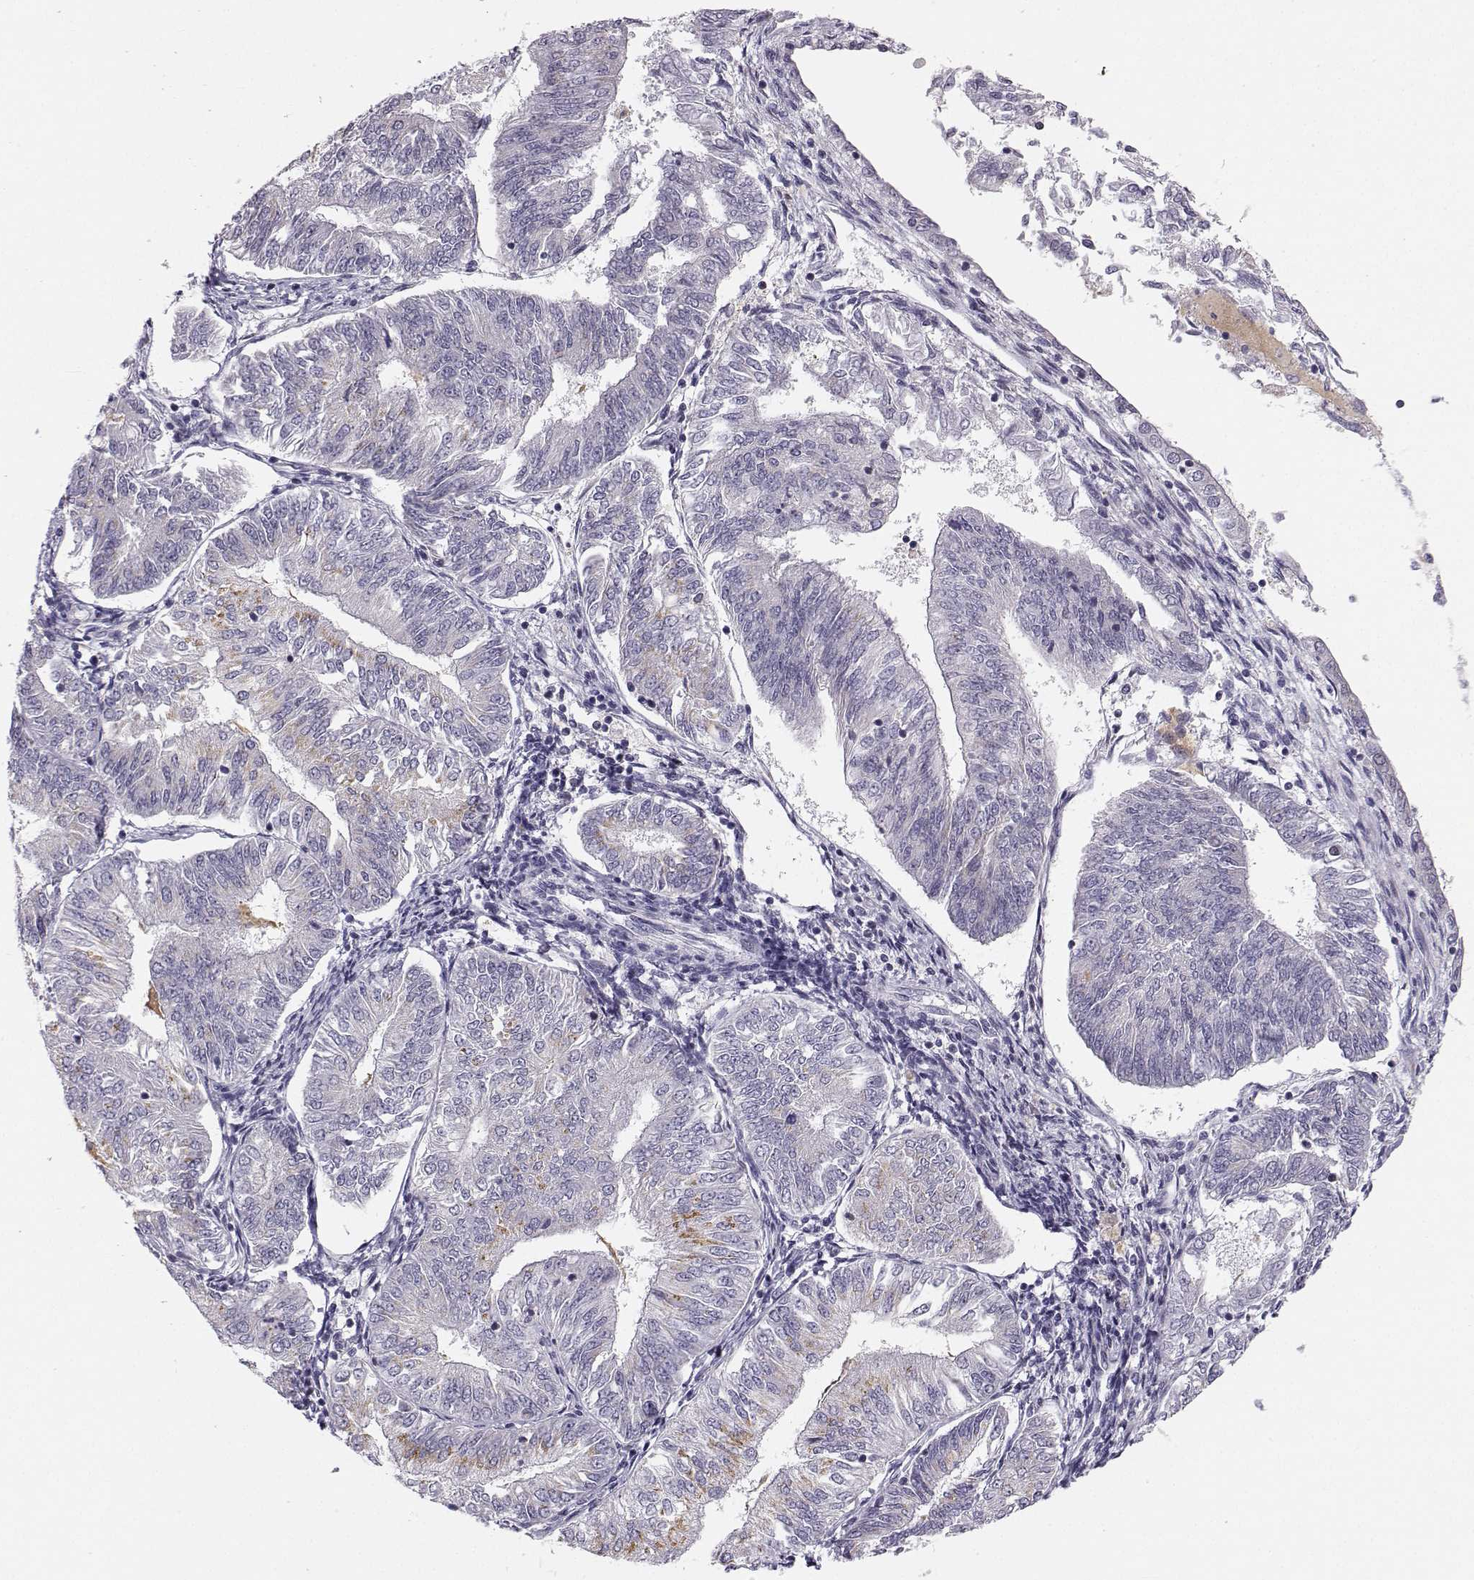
{"staining": {"intensity": "moderate", "quantity": "<25%", "location": "cytoplasmic/membranous"}, "tissue": "endometrial cancer", "cell_type": "Tumor cells", "image_type": "cancer", "snomed": [{"axis": "morphology", "description": "Adenocarcinoma, NOS"}, {"axis": "topography", "description": "Endometrium"}], "caption": "Immunohistochemistry micrograph of neoplastic tissue: human adenocarcinoma (endometrial) stained using immunohistochemistry reveals low levels of moderate protein expression localized specifically in the cytoplasmic/membranous of tumor cells, appearing as a cytoplasmic/membranous brown color.", "gene": "HTR7", "patient": {"sex": "female", "age": 58}}